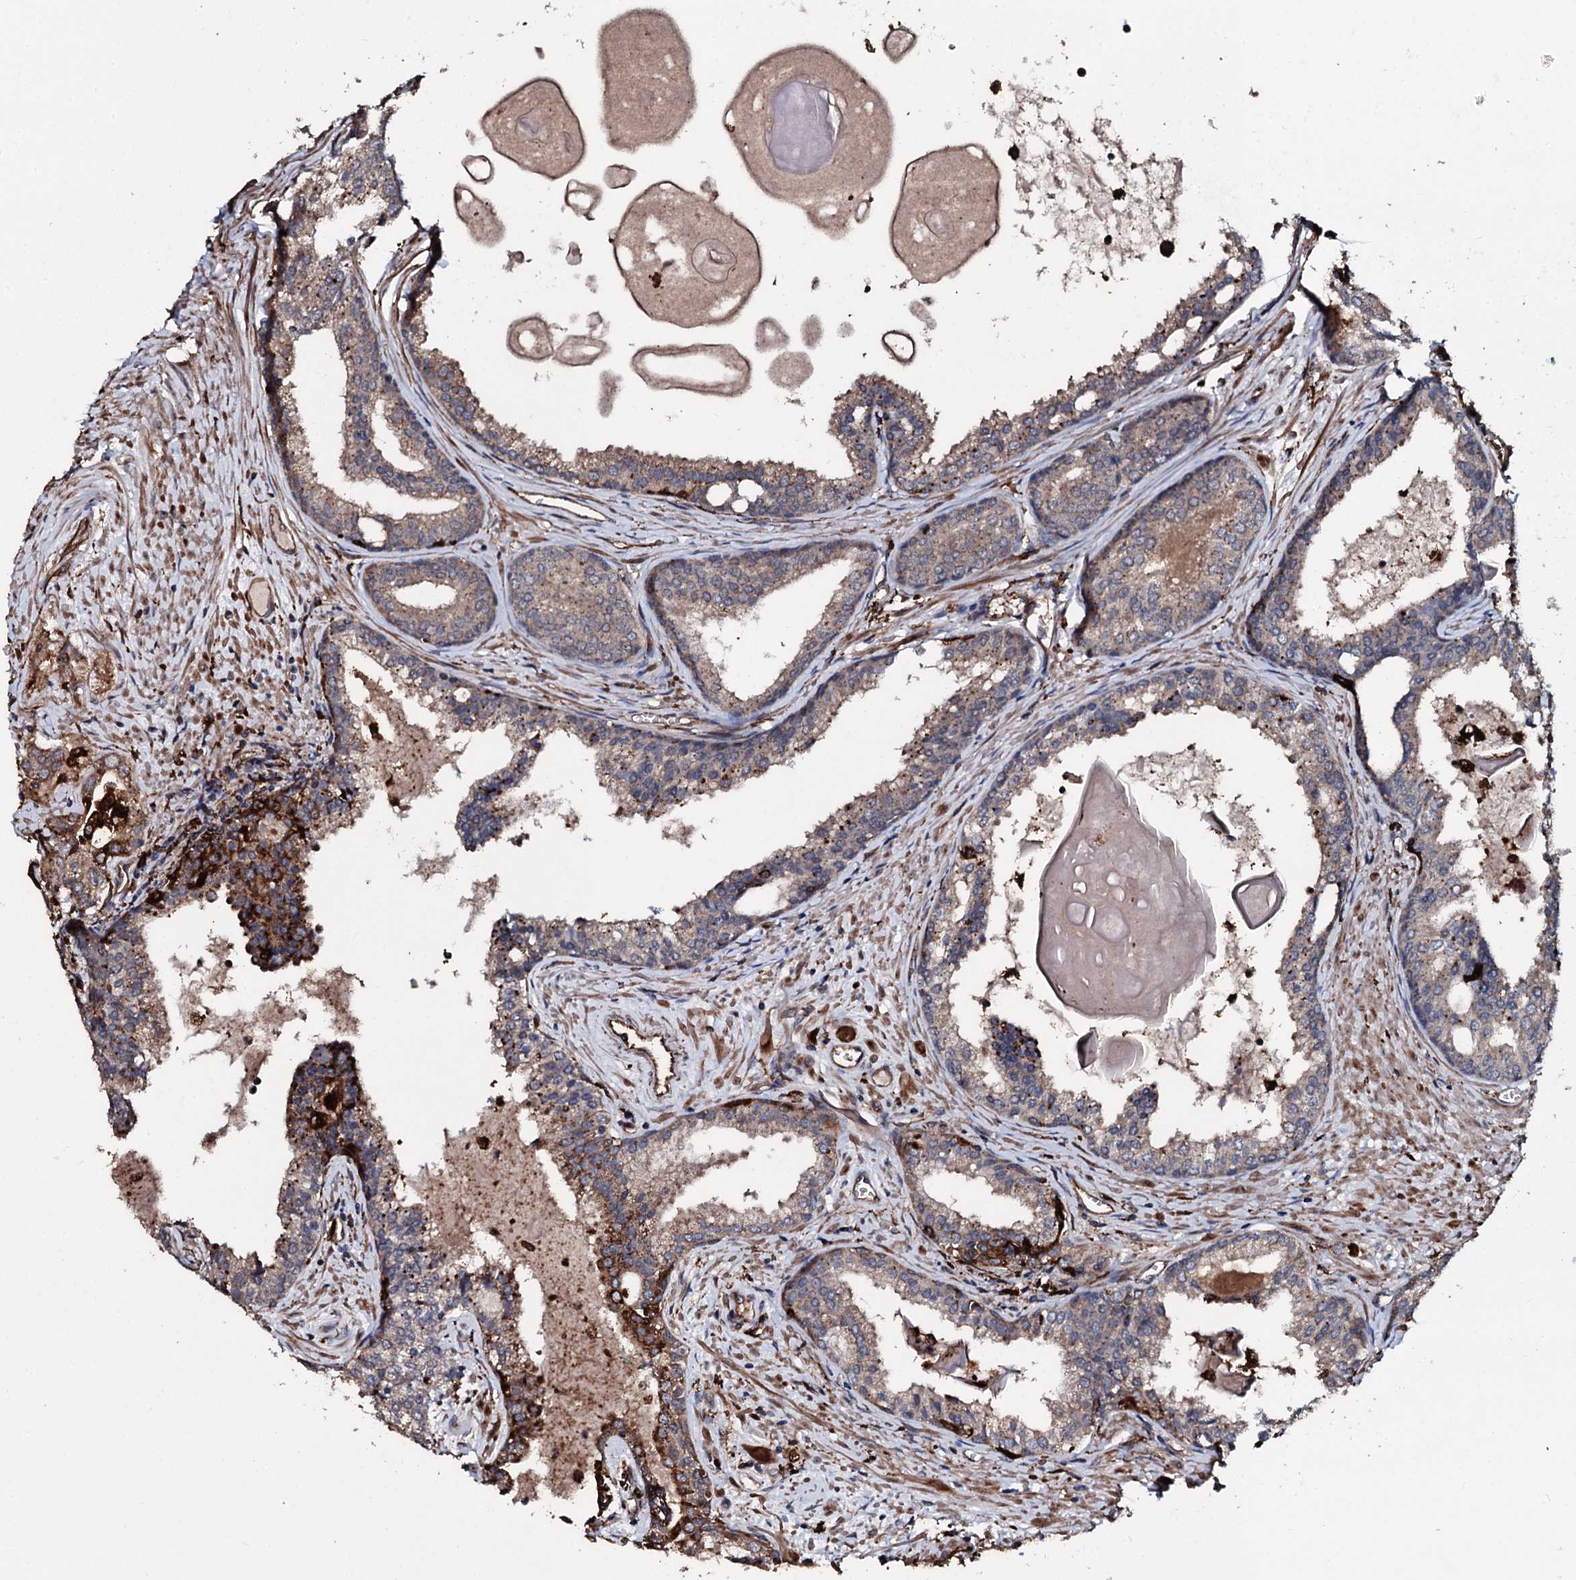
{"staining": {"intensity": "weak", "quantity": "25%-75%", "location": "cytoplasmic/membranous"}, "tissue": "prostate cancer", "cell_type": "Tumor cells", "image_type": "cancer", "snomed": [{"axis": "morphology", "description": "Adenocarcinoma, High grade"}, {"axis": "topography", "description": "Prostate"}], "caption": "Adenocarcinoma (high-grade) (prostate) stained for a protein (brown) shows weak cytoplasmic/membranous positive expression in about 25%-75% of tumor cells.", "gene": "TPGS2", "patient": {"sex": "male", "age": 68}}